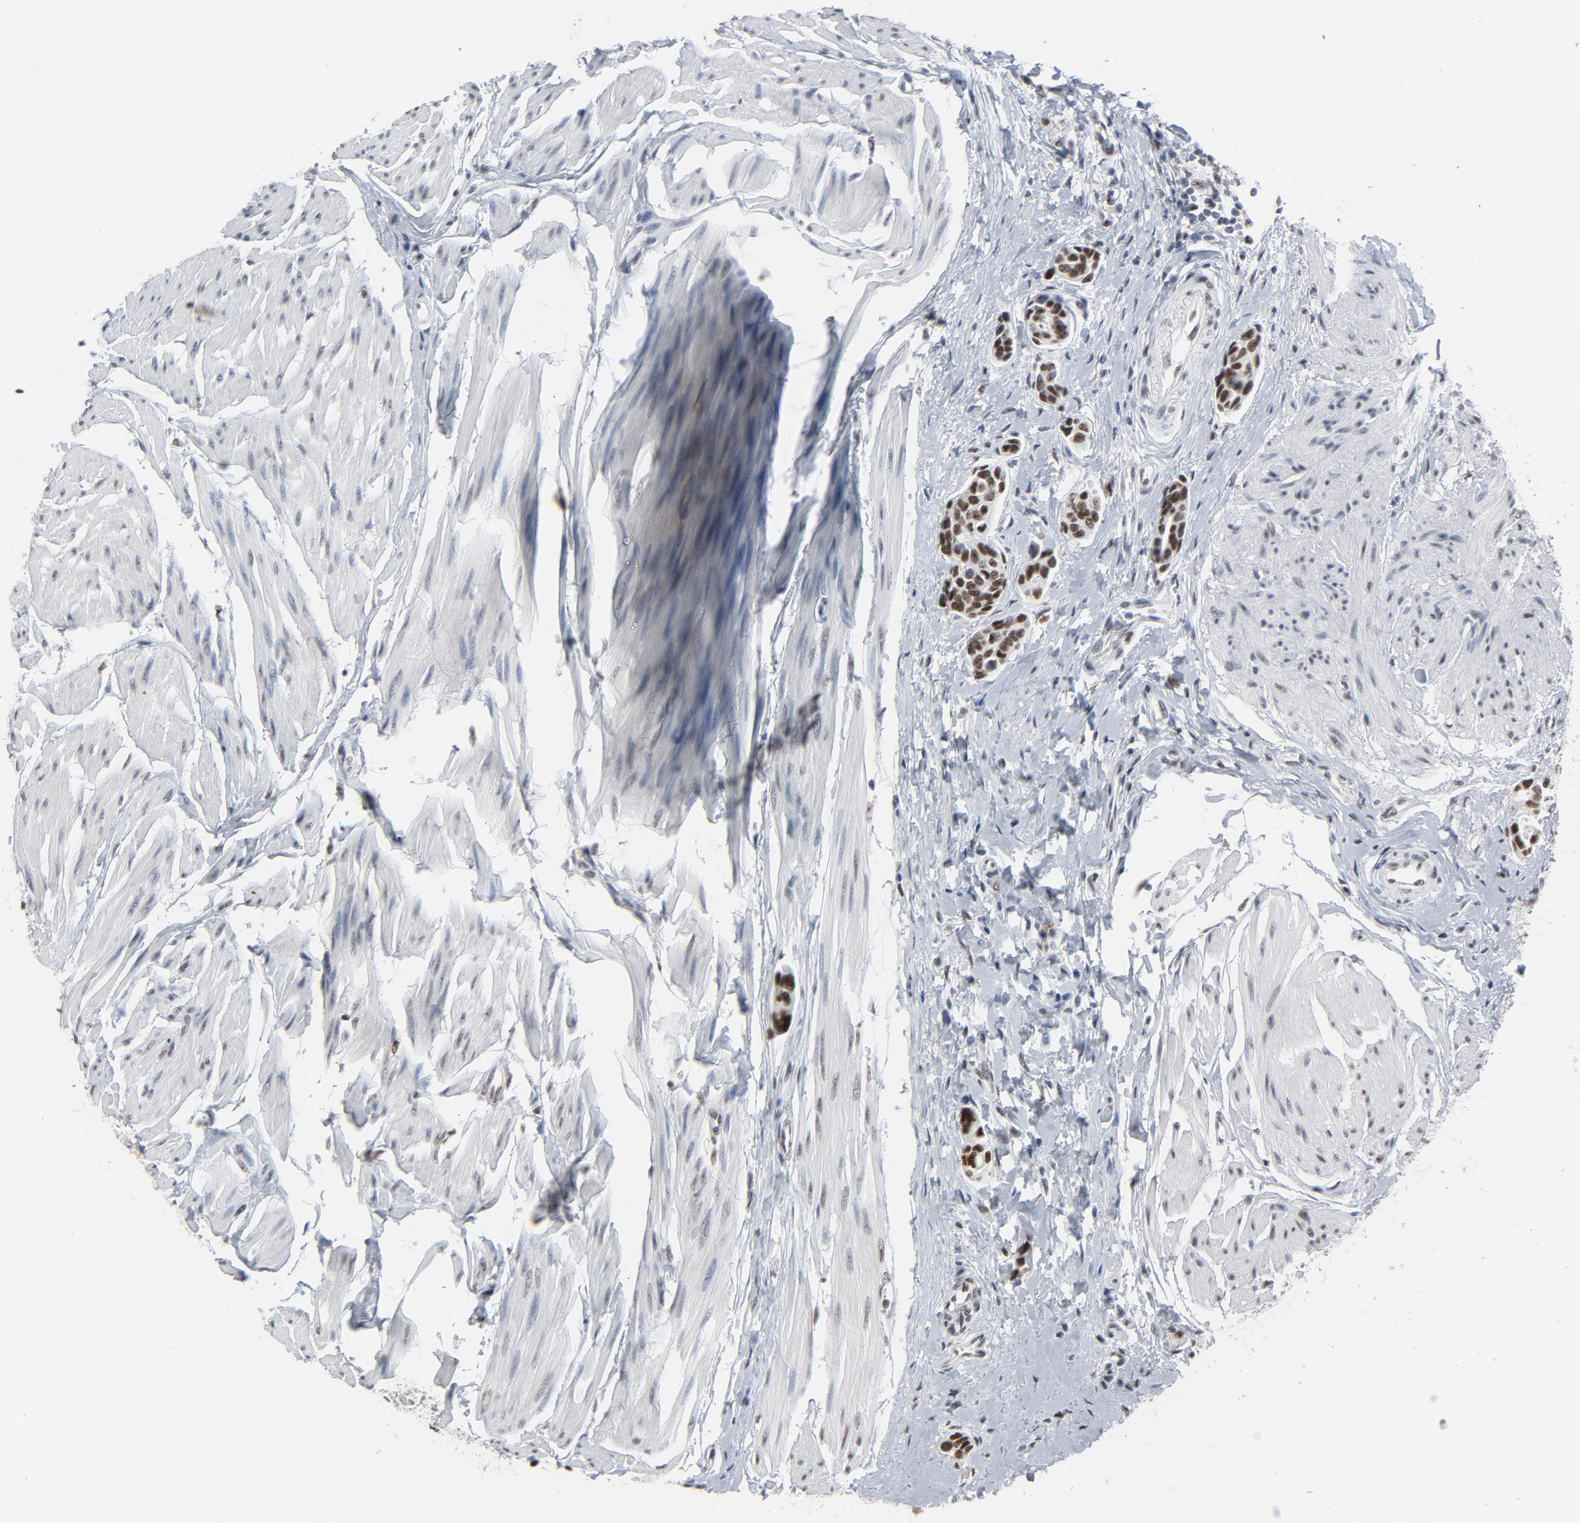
{"staining": {"intensity": "strong", "quantity": ">75%", "location": "nuclear"}, "tissue": "urothelial cancer", "cell_type": "Tumor cells", "image_type": "cancer", "snomed": [{"axis": "morphology", "description": "Urothelial carcinoma, High grade"}, {"axis": "topography", "description": "Urinary bladder"}], "caption": "DAB immunohistochemical staining of human urothelial cancer demonstrates strong nuclear protein expression in approximately >75% of tumor cells.", "gene": "MRE11", "patient": {"sex": "male", "age": 78}}